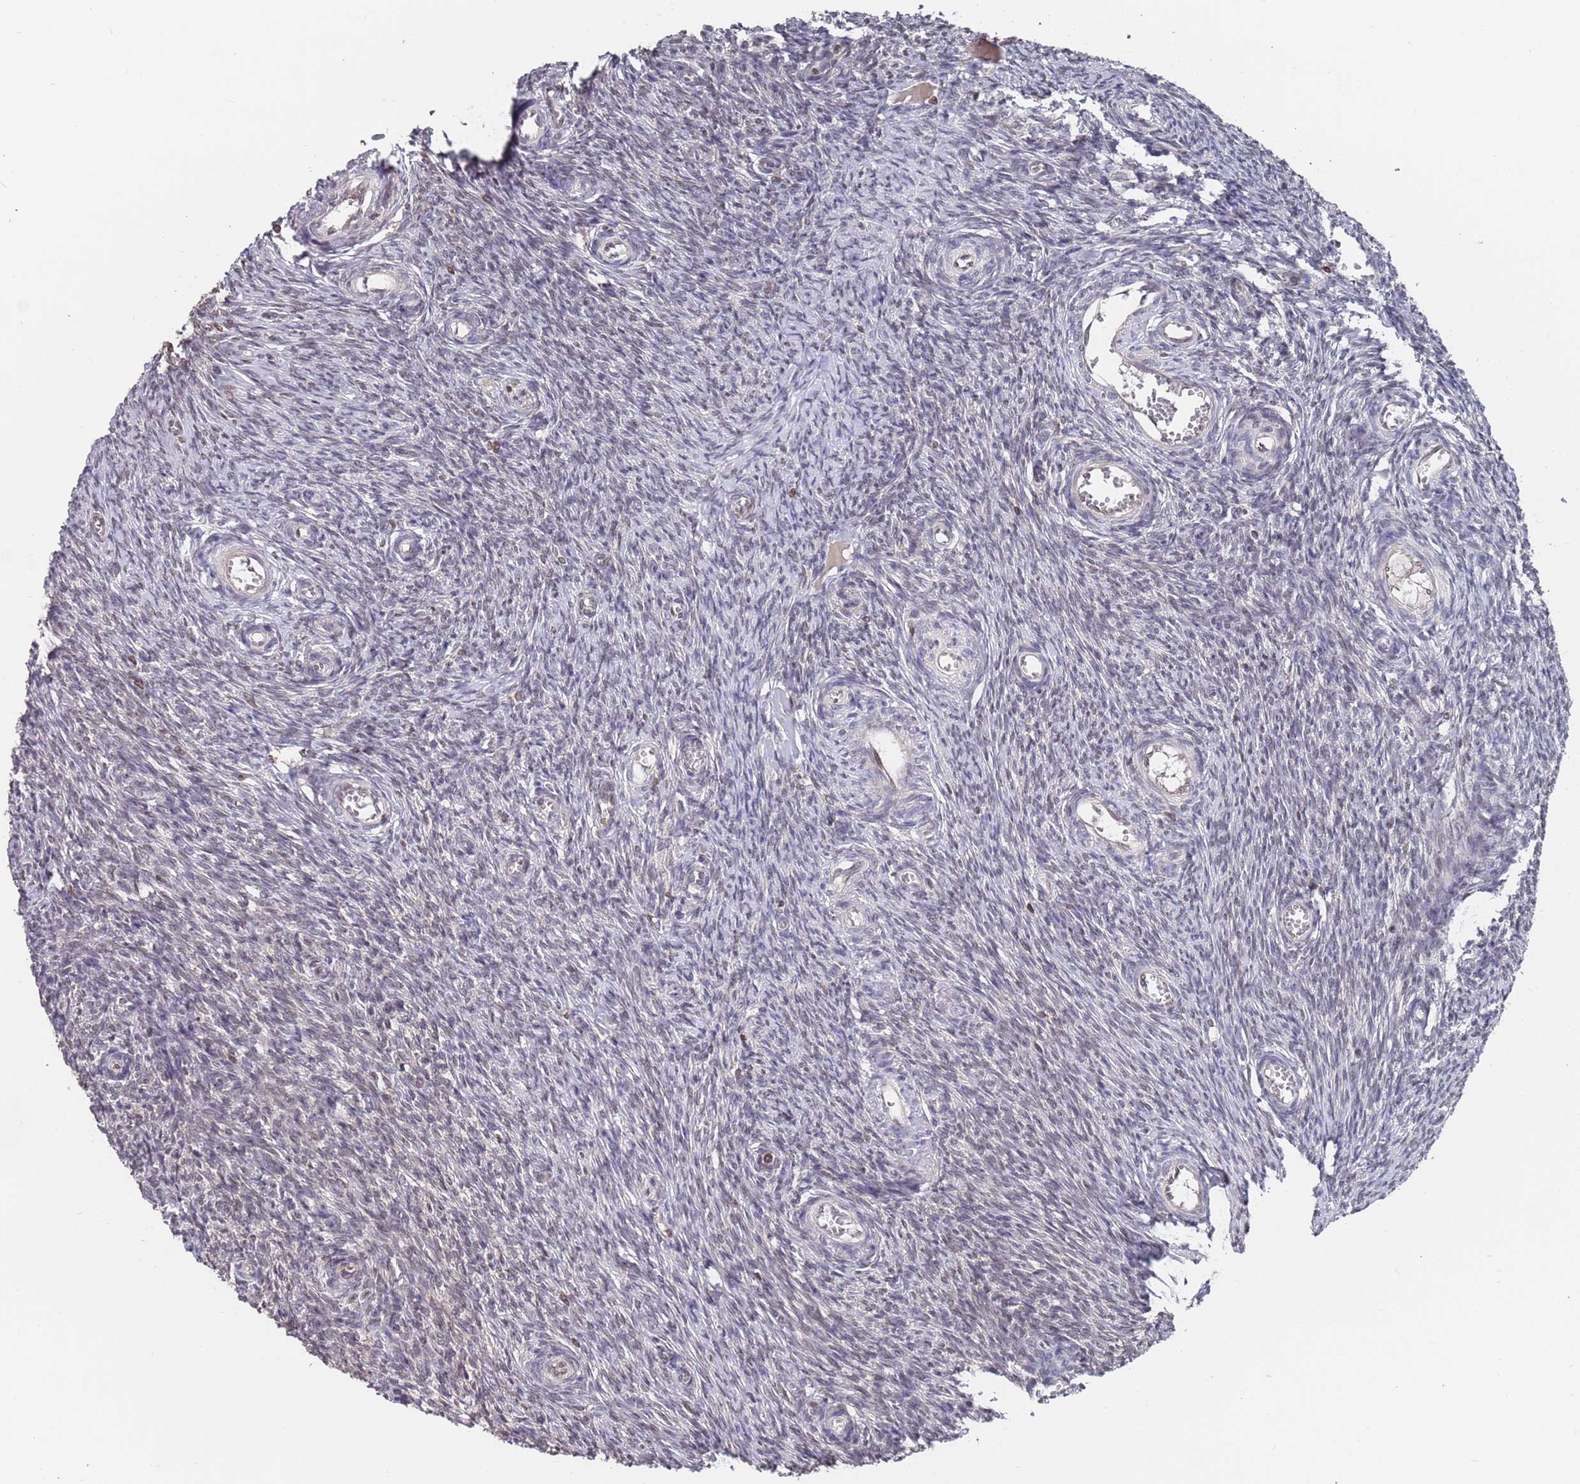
{"staining": {"intensity": "moderate", "quantity": ">75%", "location": "cytoplasmic/membranous,nuclear"}, "tissue": "ovary", "cell_type": "Follicle cells", "image_type": "normal", "snomed": [{"axis": "morphology", "description": "Normal tissue, NOS"}, {"axis": "topography", "description": "Ovary"}], "caption": "Immunohistochemistry photomicrograph of benign human ovary stained for a protein (brown), which shows medium levels of moderate cytoplasmic/membranous,nuclear staining in about >75% of follicle cells.", "gene": "SDHAF3", "patient": {"sex": "female", "age": 44}}